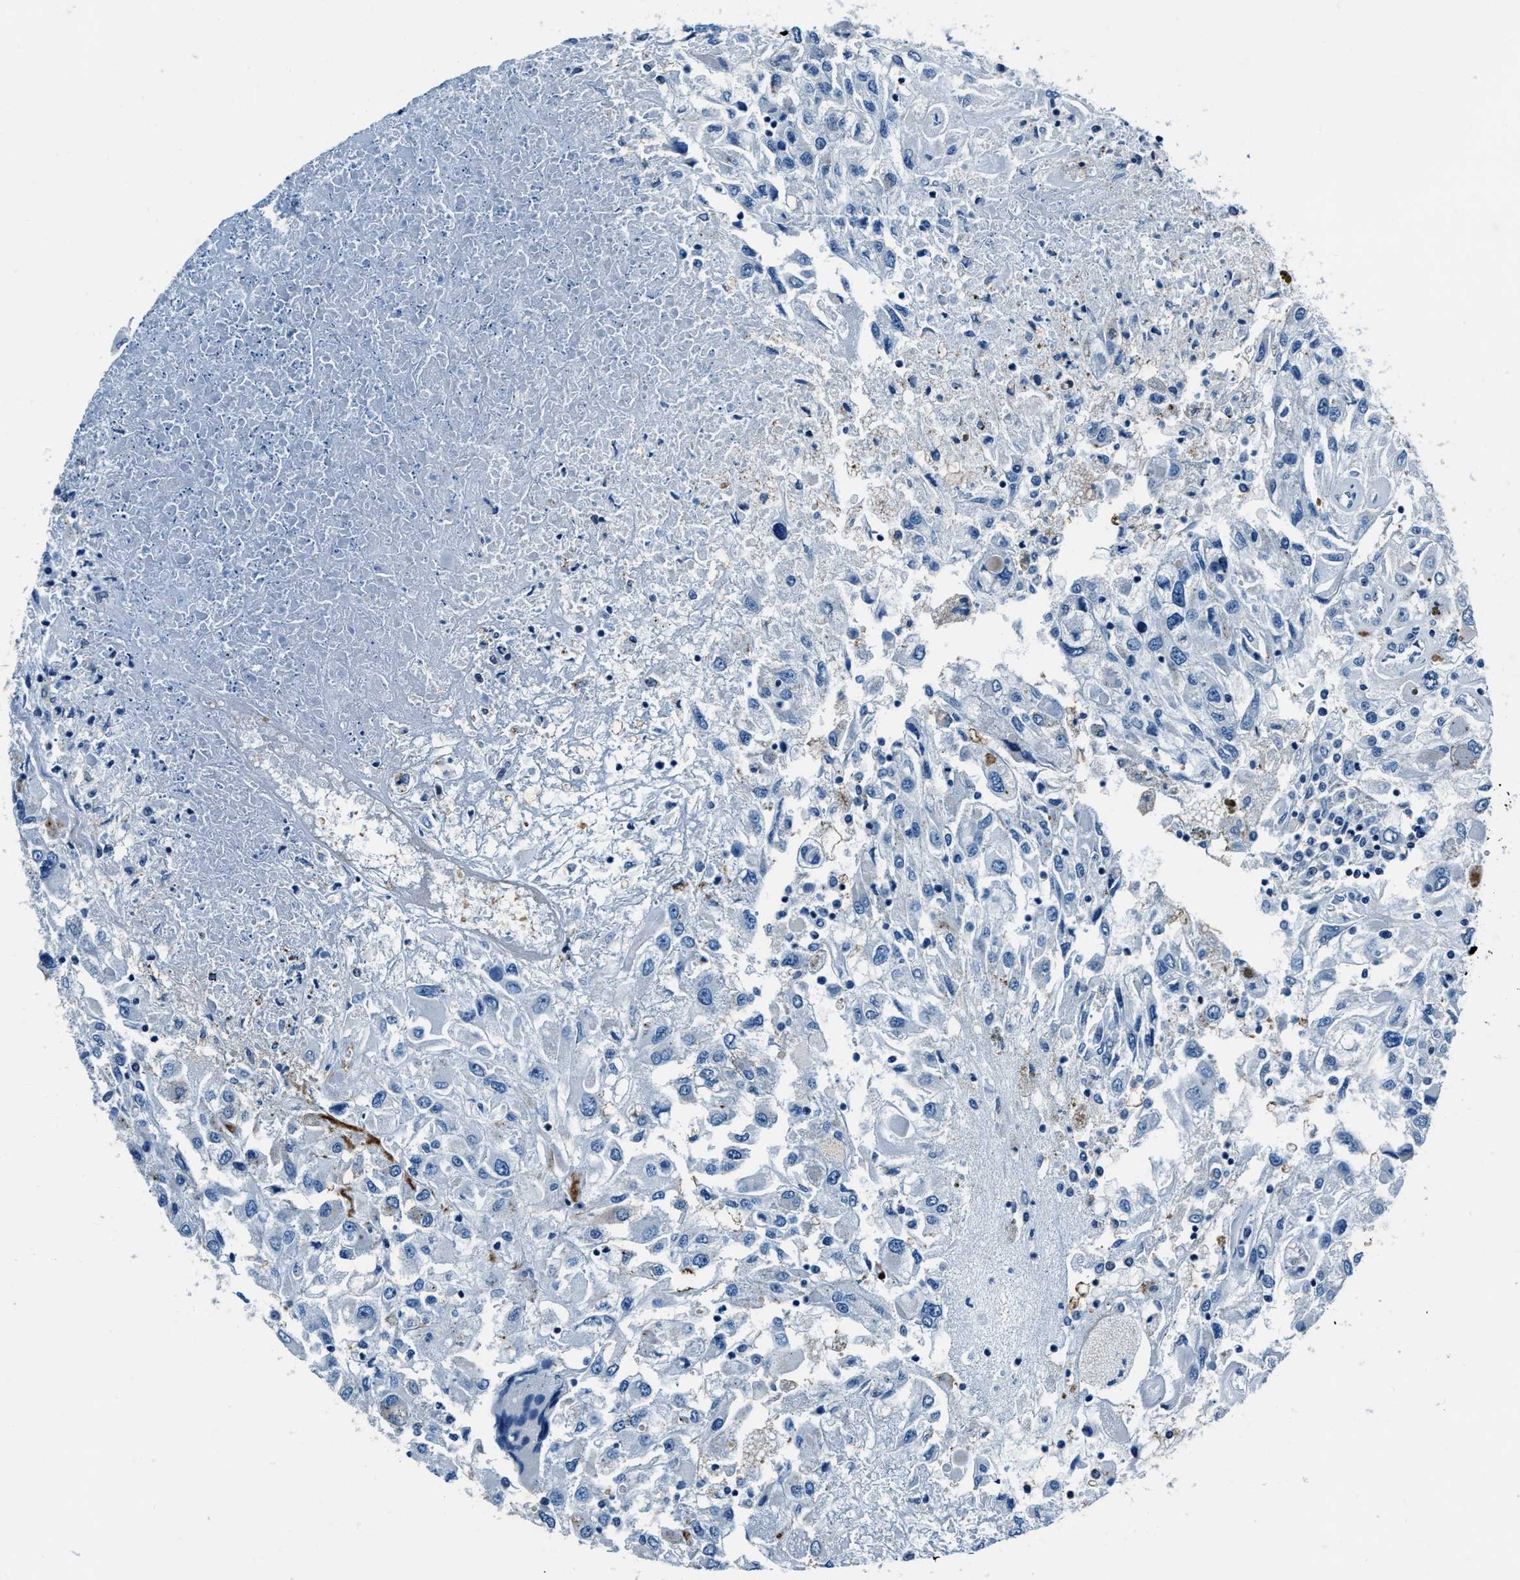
{"staining": {"intensity": "negative", "quantity": "none", "location": "none"}, "tissue": "renal cancer", "cell_type": "Tumor cells", "image_type": "cancer", "snomed": [{"axis": "morphology", "description": "Adenocarcinoma, NOS"}, {"axis": "topography", "description": "Kidney"}], "caption": "A histopathology image of renal adenocarcinoma stained for a protein exhibits no brown staining in tumor cells. (Brightfield microscopy of DAB (3,3'-diaminobenzidine) IHC at high magnification).", "gene": "PTPDC1", "patient": {"sex": "female", "age": 52}}